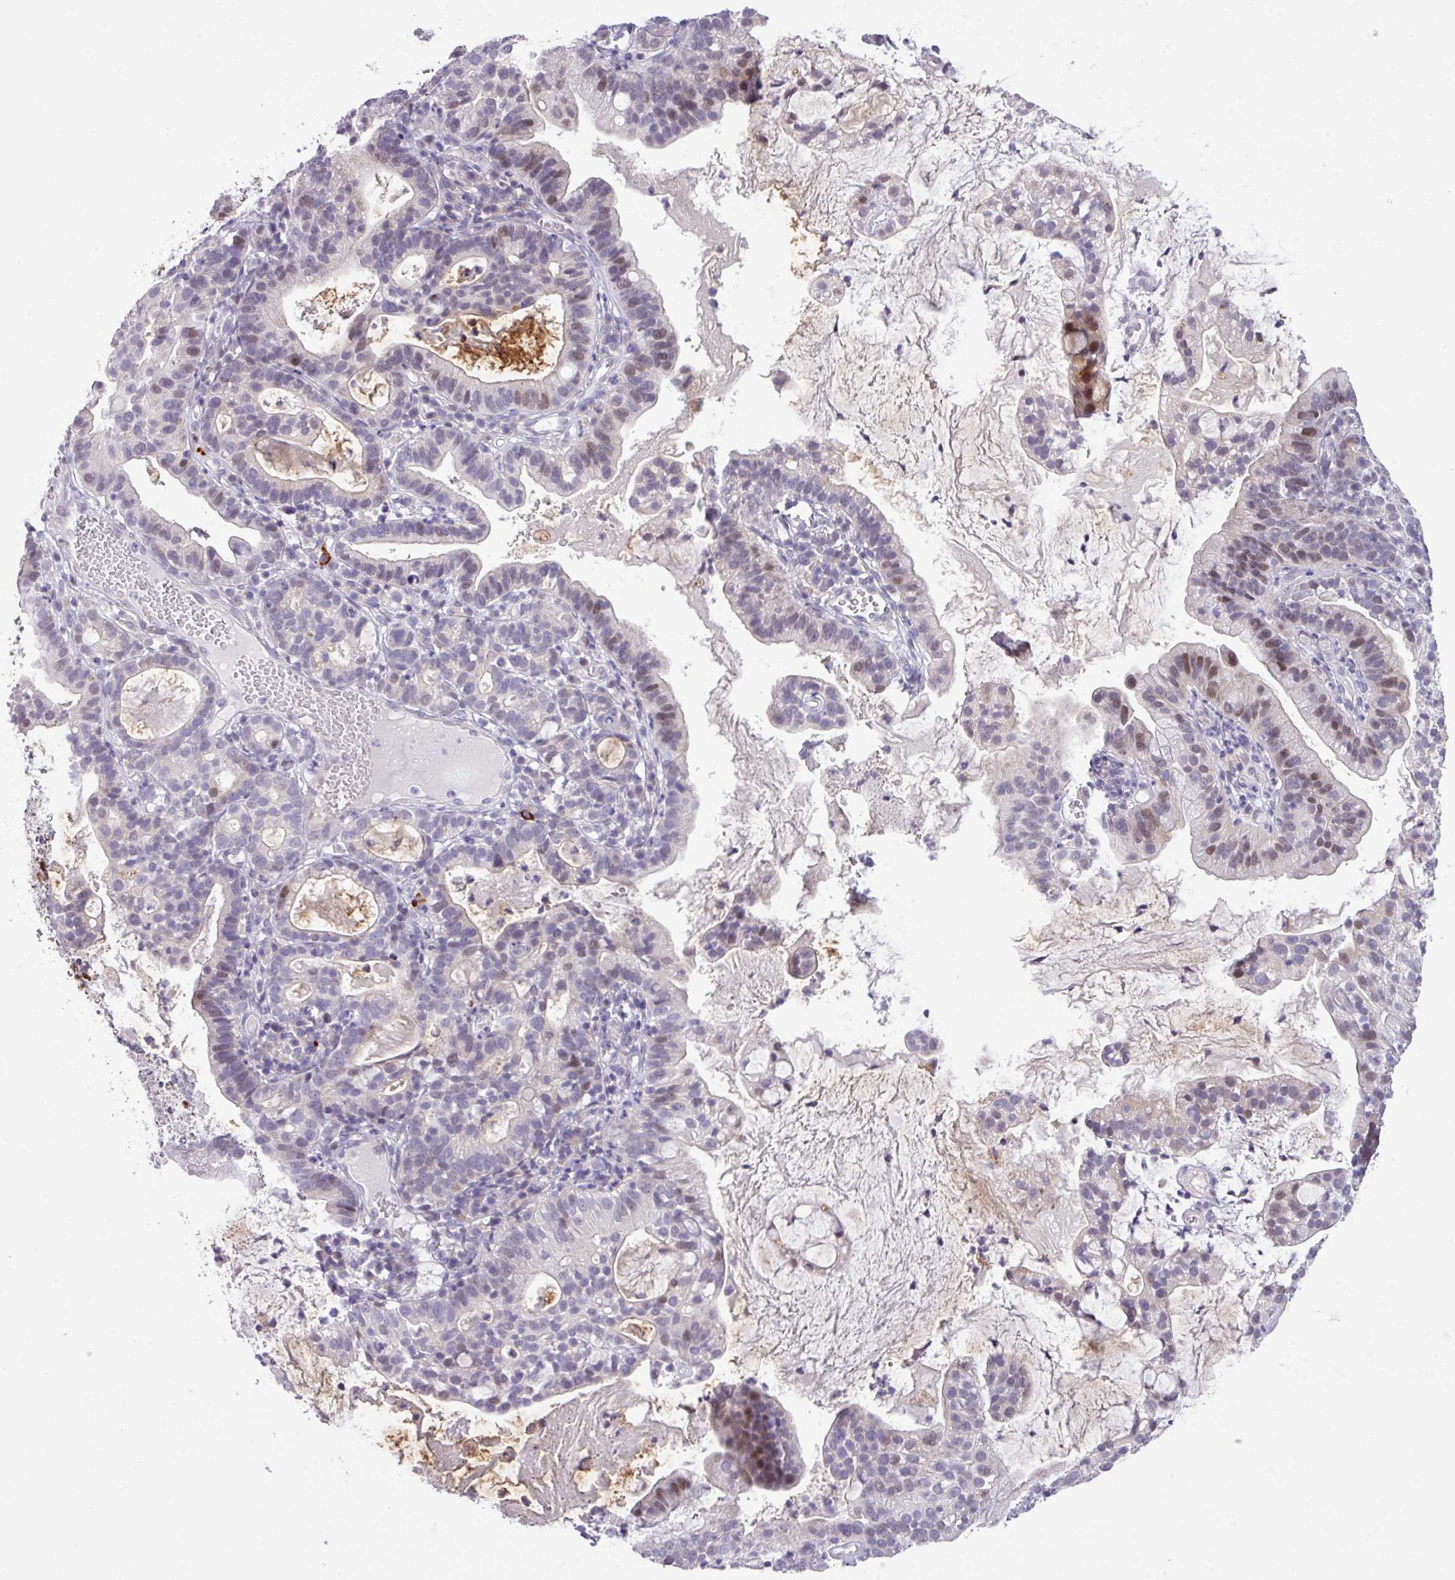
{"staining": {"intensity": "moderate", "quantity": "<25%", "location": "nuclear"}, "tissue": "cervical cancer", "cell_type": "Tumor cells", "image_type": "cancer", "snomed": [{"axis": "morphology", "description": "Adenocarcinoma, NOS"}, {"axis": "topography", "description": "Cervix"}], "caption": "IHC staining of cervical adenocarcinoma, which demonstrates low levels of moderate nuclear positivity in about <25% of tumor cells indicating moderate nuclear protein positivity. The staining was performed using DAB (brown) for protein detection and nuclei were counterstained in hematoxylin (blue).", "gene": "ANKRD13B", "patient": {"sex": "female", "age": 41}}